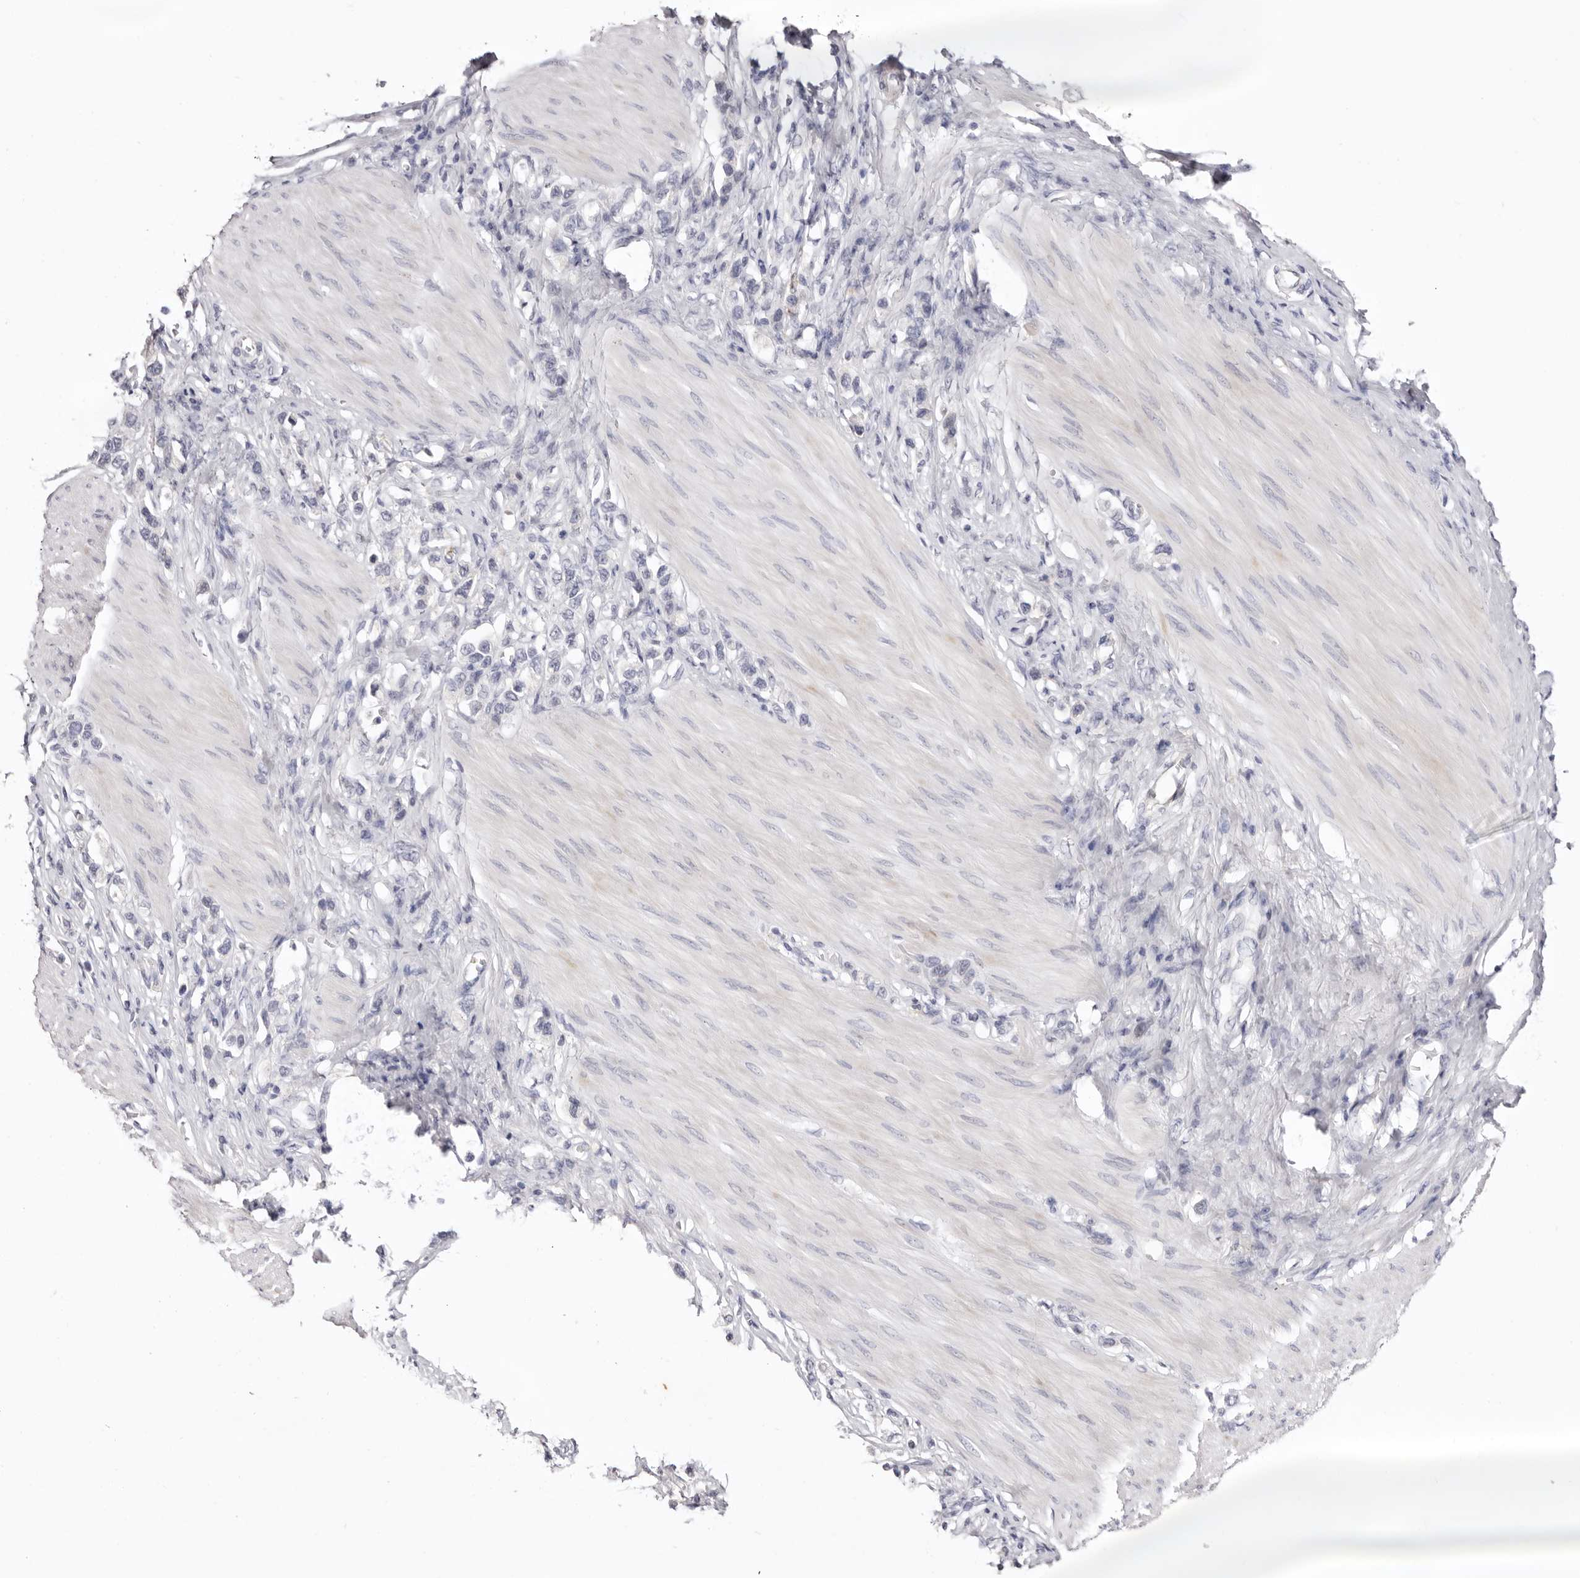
{"staining": {"intensity": "negative", "quantity": "none", "location": "none"}, "tissue": "stomach cancer", "cell_type": "Tumor cells", "image_type": "cancer", "snomed": [{"axis": "morphology", "description": "Adenocarcinoma, NOS"}, {"axis": "topography", "description": "Stomach"}], "caption": "Stomach cancer (adenocarcinoma) was stained to show a protein in brown. There is no significant staining in tumor cells. Brightfield microscopy of IHC stained with DAB (brown) and hematoxylin (blue), captured at high magnification.", "gene": "LMLN", "patient": {"sex": "female", "age": 65}}